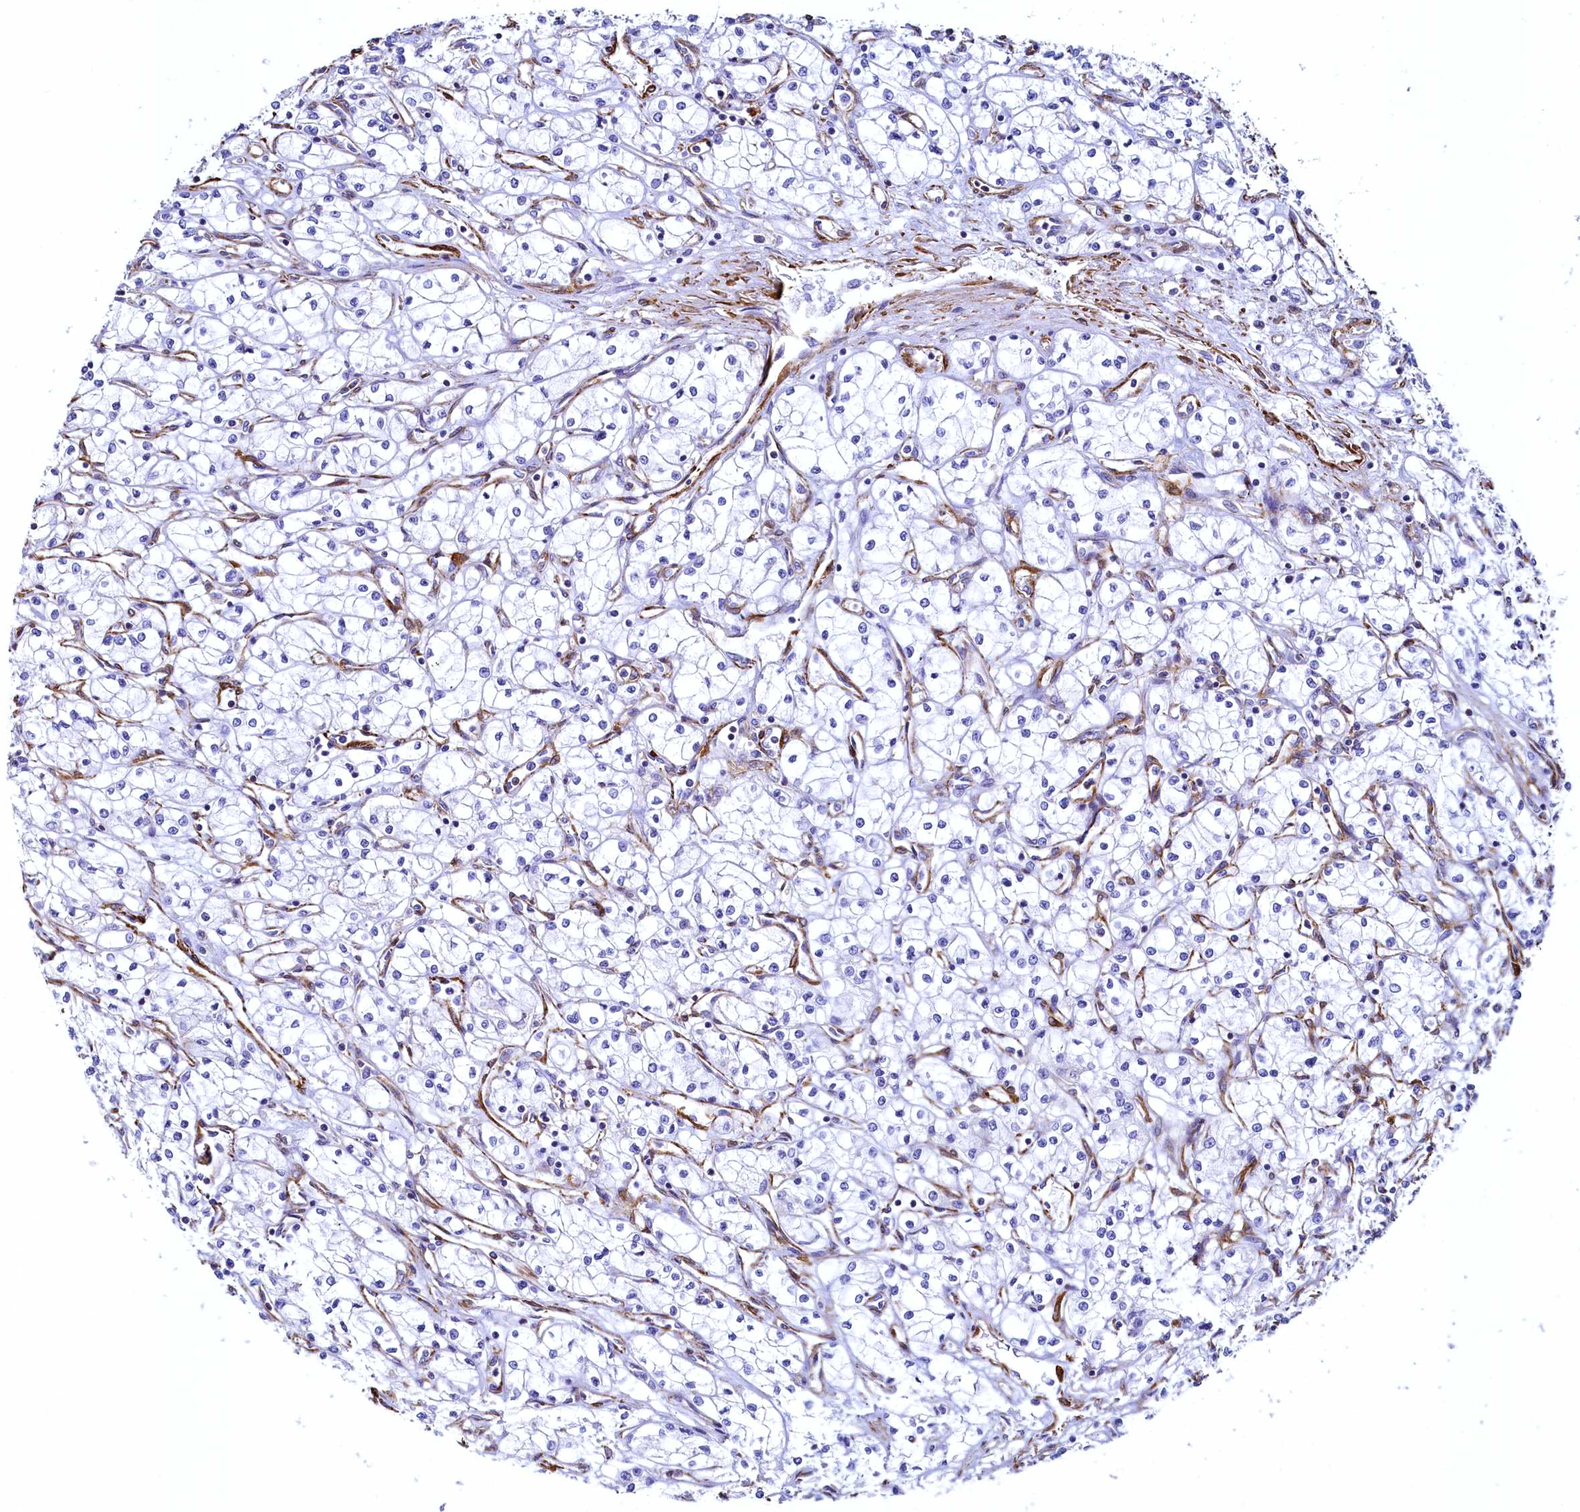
{"staining": {"intensity": "negative", "quantity": "none", "location": "none"}, "tissue": "renal cancer", "cell_type": "Tumor cells", "image_type": "cancer", "snomed": [{"axis": "morphology", "description": "Adenocarcinoma, NOS"}, {"axis": "topography", "description": "Kidney"}], "caption": "High power microscopy histopathology image of an immunohistochemistry photomicrograph of renal cancer (adenocarcinoma), revealing no significant positivity in tumor cells. (Brightfield microscopy of DAB (3,3'-diaminobenzidine) IHC at high magnification).", "gene": "THBS1", "patient": {"sex": "male", "age": 59}}